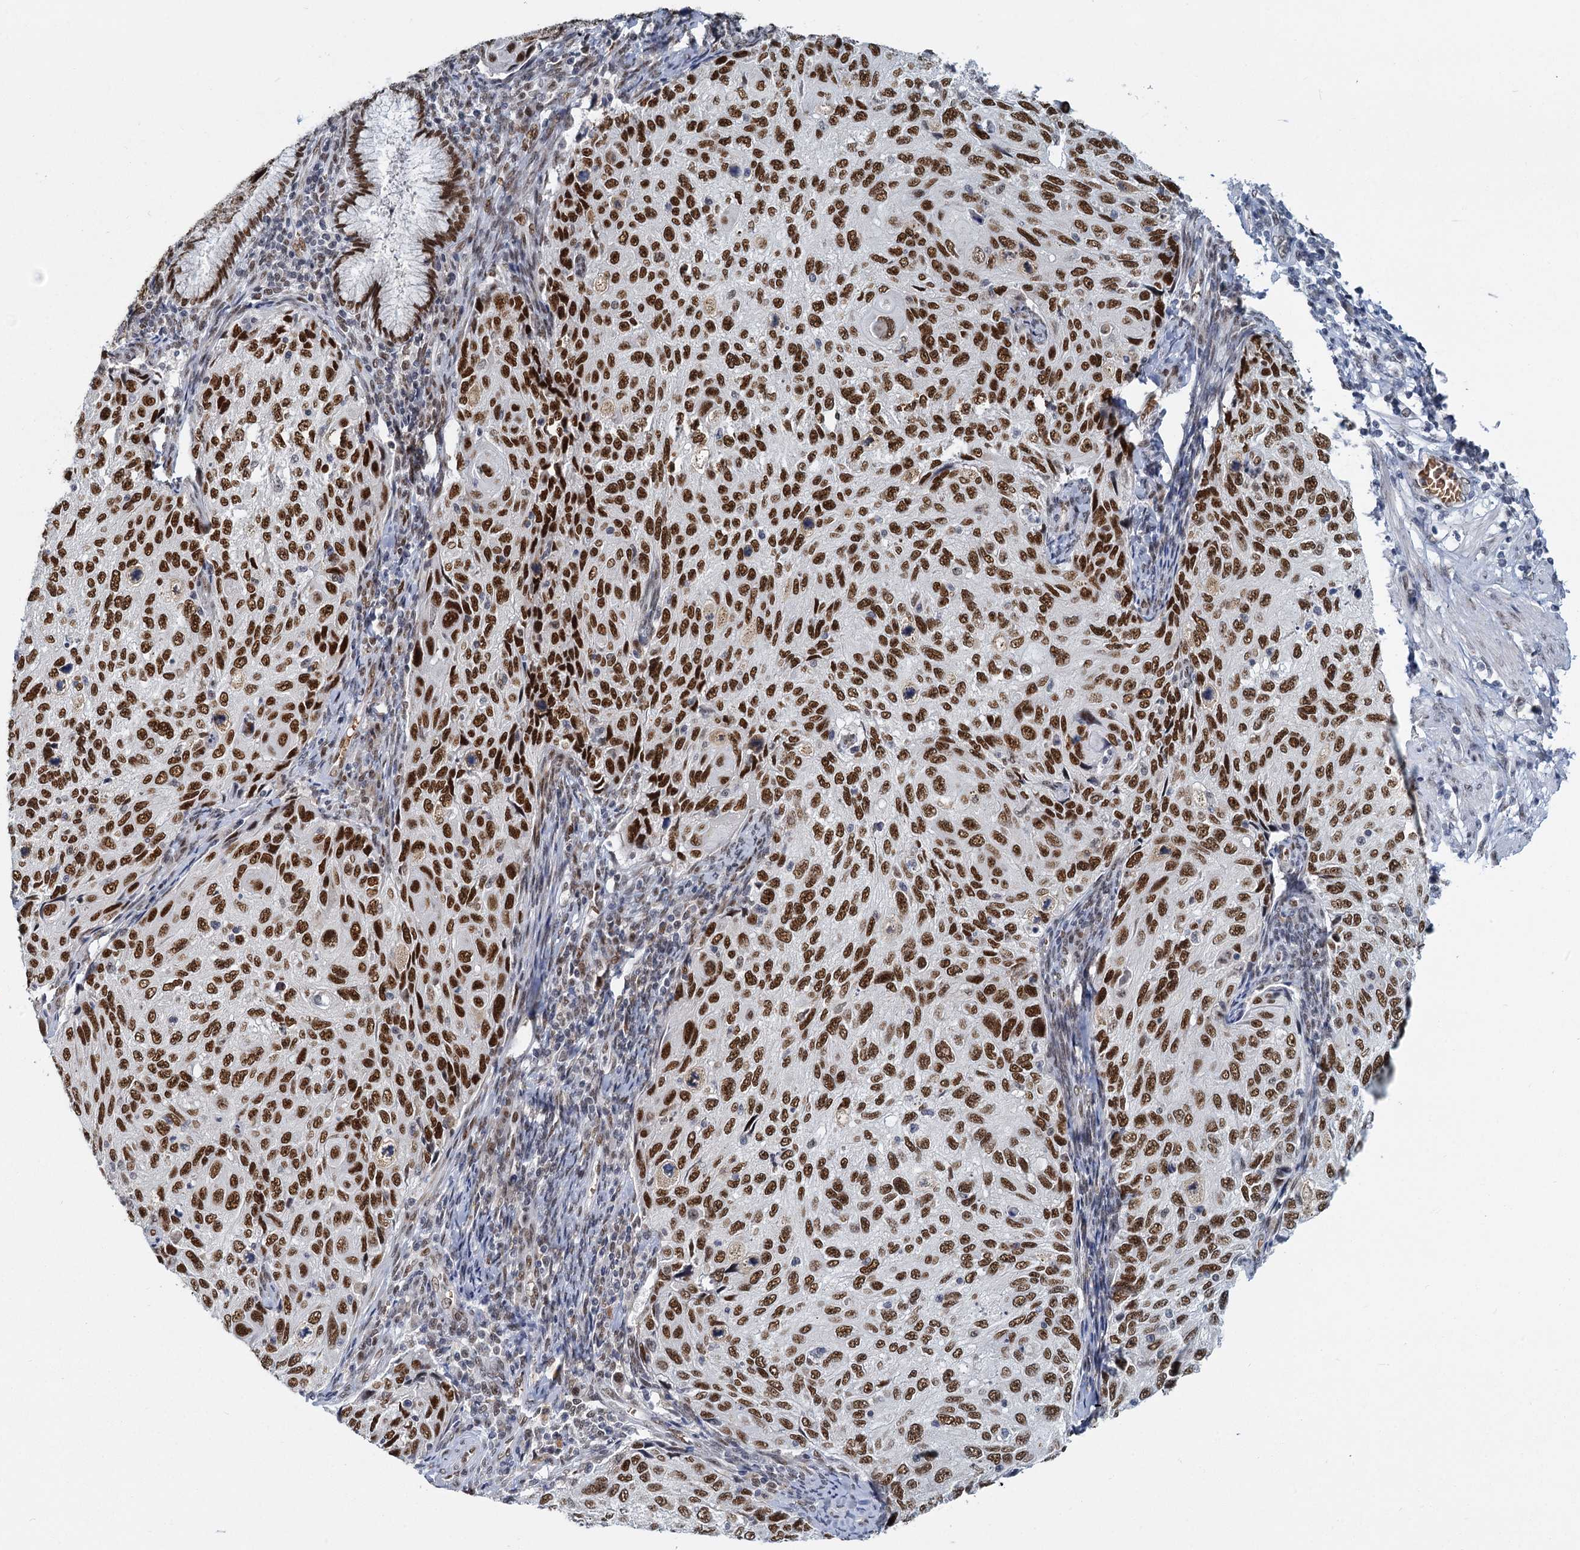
{"staining": {"intensity": "strong", "quantity": ">75%", "location": "nuclear"}, "tissue": "cervical cancer", "cell_type": "Tumor cells", "image_type": "cancer", "snomed": [{"axis": "morphology", "description": "Squamous cell carcinoma, NOS"}, {"axis": "topography", "description": "Cervix"}], "caption": "A micrograph of cervical cancer (squamous cell carcinoma) stained for a protein shows strong nuclear brown staining in tumor cells.", "gene": "RPRD1A", "patient": {"sex": "female", "age": 70}}